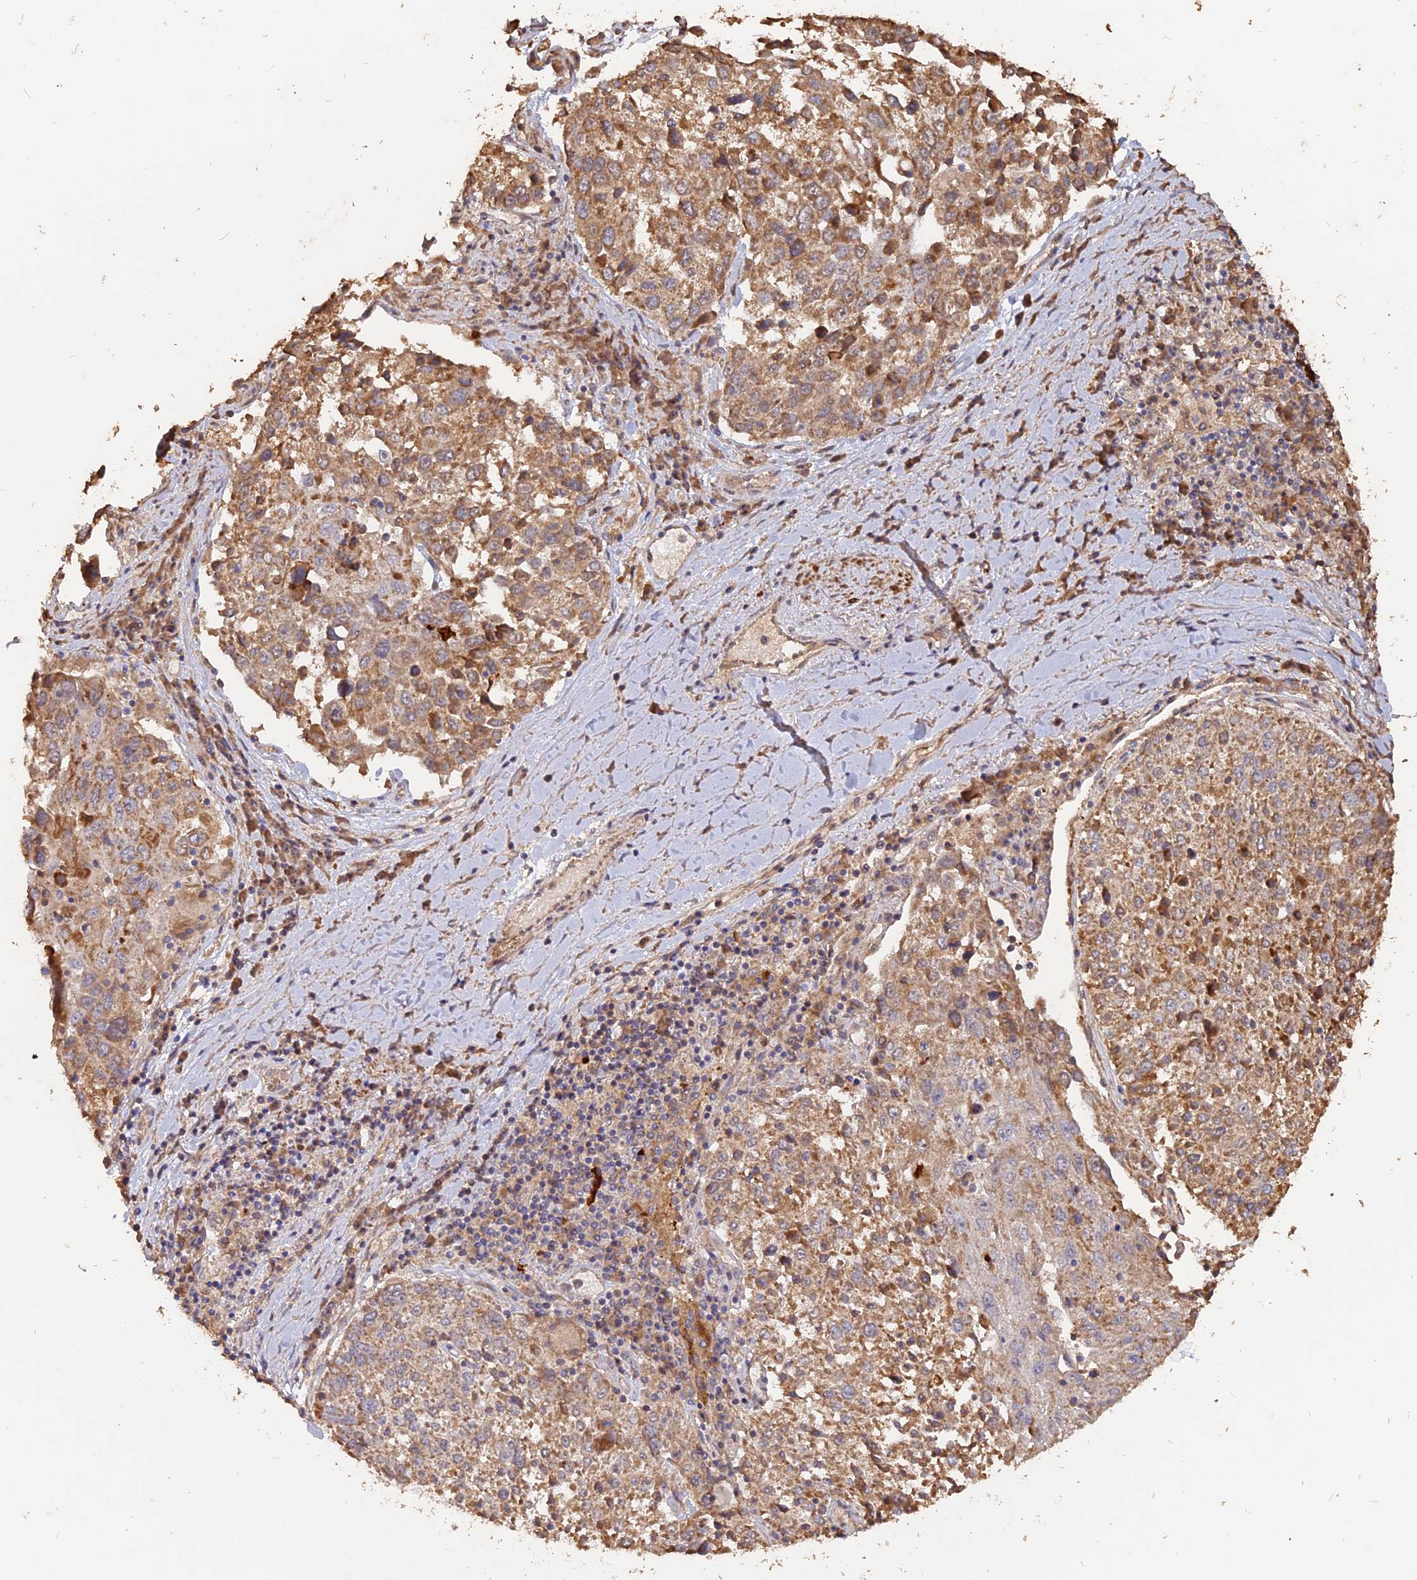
{"staining": {"intensity": "moderate", "quantity": ">75%", "location": "cytoplasmic/membranous"}, "tissue": "lung cancer", "cell_type": "Tumor cells", "image_type": "cancer", "snomed": [{"axis": "morphology", "description": "Squamous cell carcinoma, NOS"}, {"axis": "topography", "description": "Lung"}], "caption": "High-magnification brightfield microscopy of lung squamous cell carcinoma stained with DAB (brown) and counterstained with hematoxylin (blue). tumor cells exhibit moderate cytoplasmic/membranous expression is seen in about>75% of cells. Ihc stains the protein of interest in brown and the nuclei are stained blue.", "gene": "LAYN", "patient": {"sex": "male", "age": 65}}